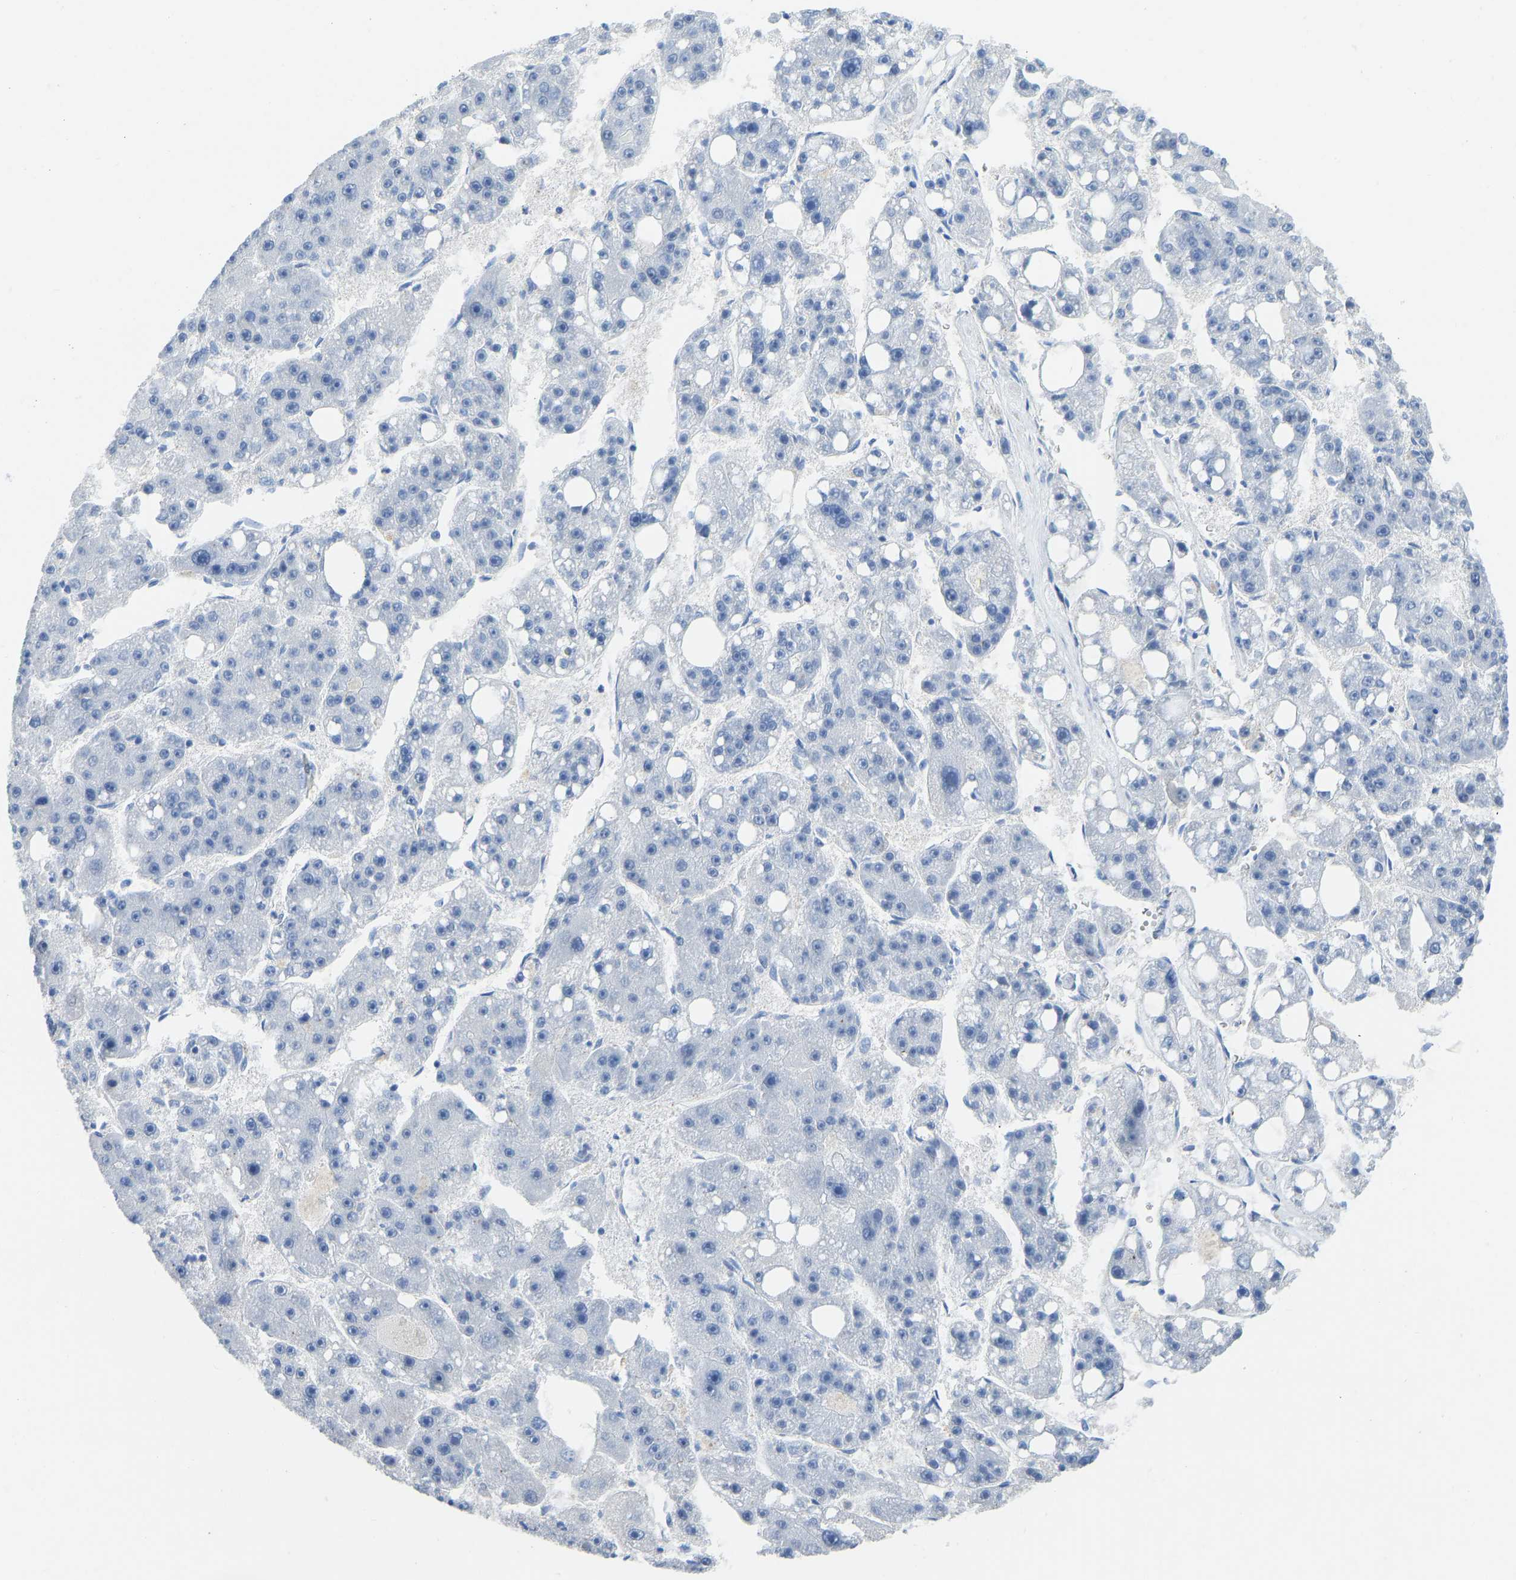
{"staining": {"intensity": "negative", "quantity": "none", "location": "none"}, "tissue": "liver cancer", "cell_type": "Tumor cells", "image_type": "cancer", "snomed": [{"axis": "morphology", "description": "Carcinoma, Hepatocellular, NOS"}, {"axis": "topography", "description": "Liver"}], "caption": "Histopathology image shows no significant protein expression in tumor cells of liver cancer (hepatocellular carcinoma). (DAB immunohistochemistry (IHC), high magnification).", "gene": "NDRG3", "patient": {"sex": "female", "age": 61}}